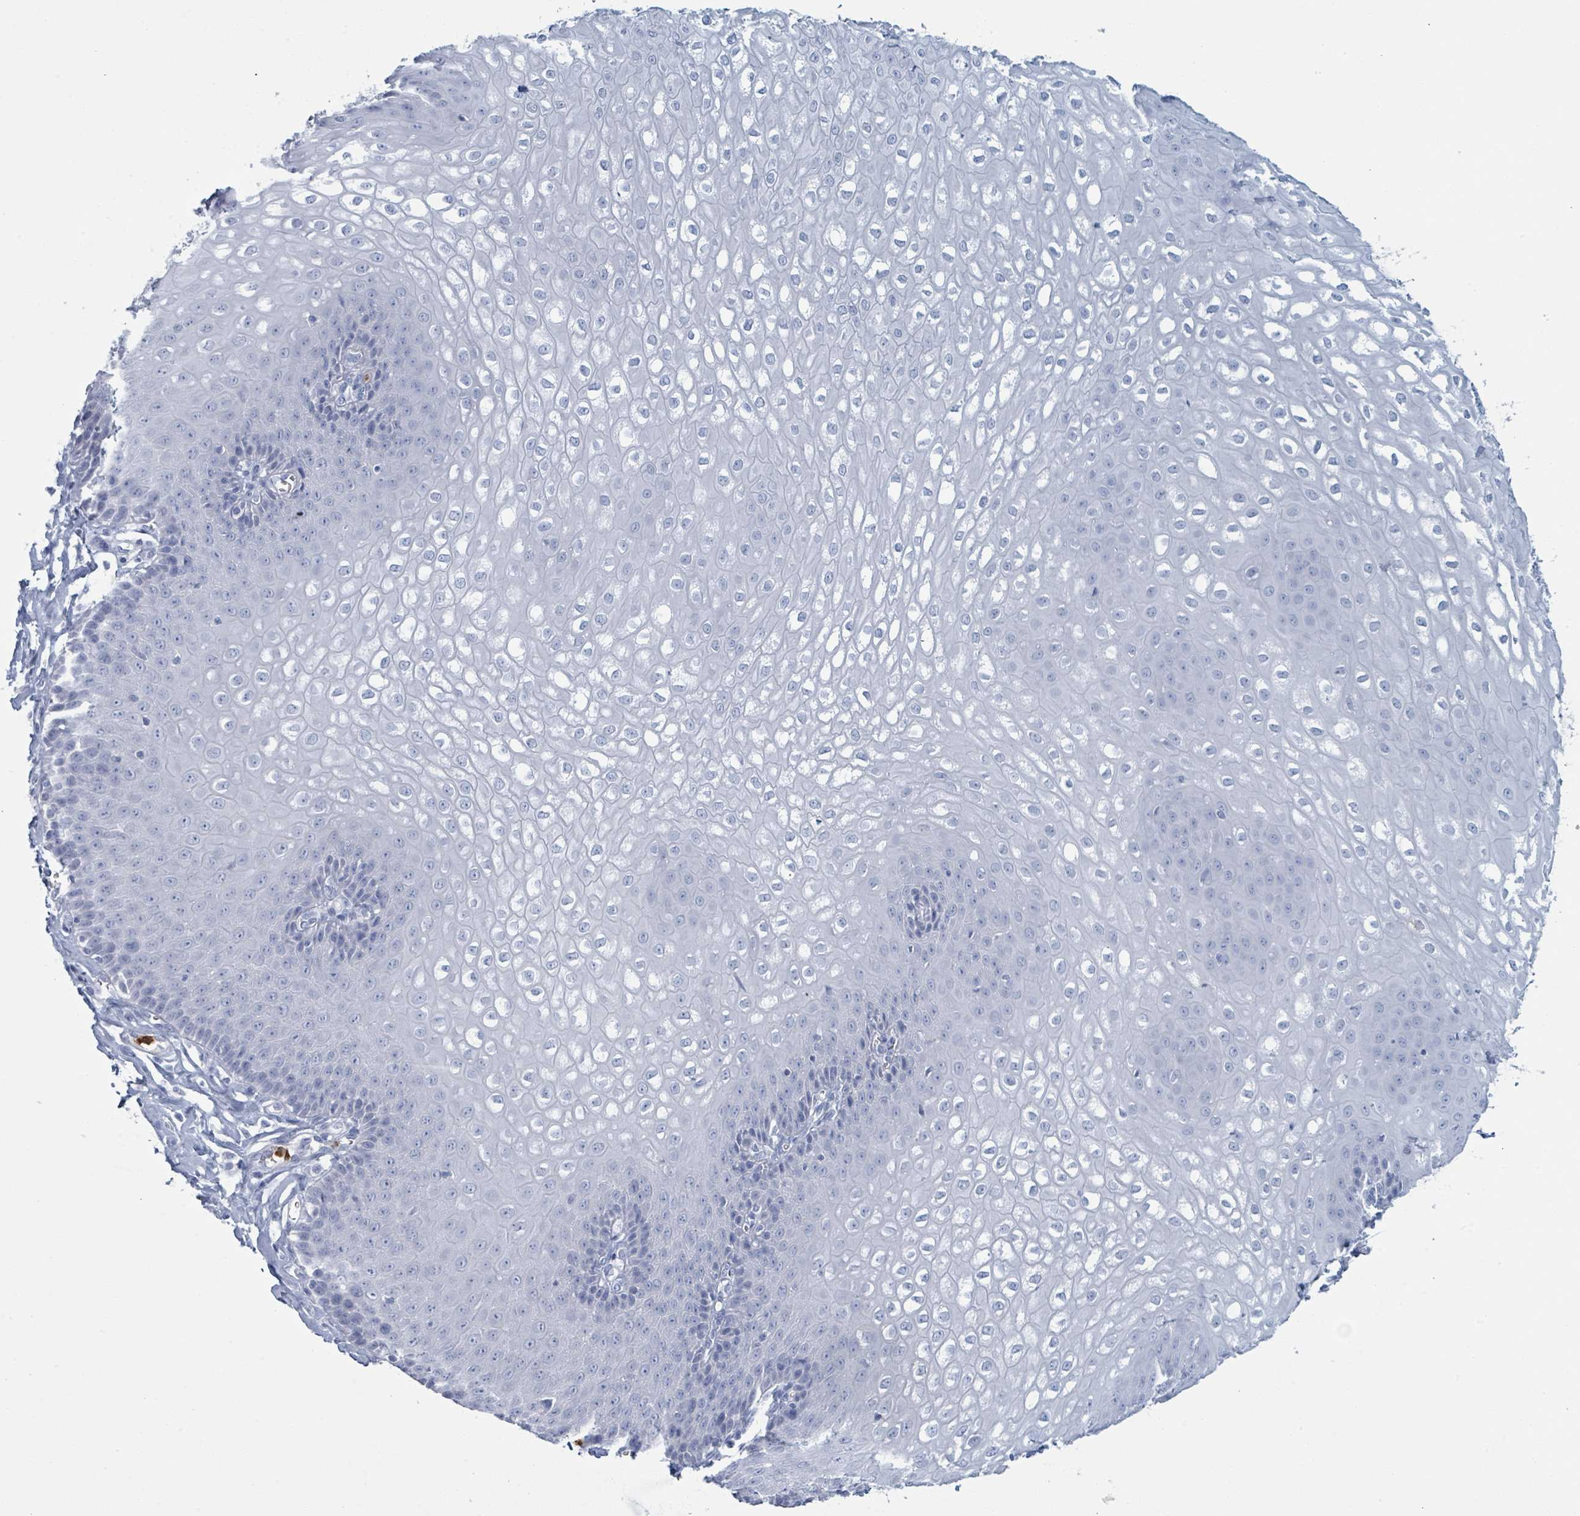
{"staining": {"intensity": "negative", "quantity": "none", "location": "none"}, "tissue": "esophagus", "cell_type": "Squamous epithelial cells", "image_type": "normal", "snomed": [{"axis": "morphology", "description": "Normal tissue, NOS"}, {"axis": "topography", "description": "Esophagus"}], "caption": "Histopathology image shows no significant protein staining in squamous epithelial cells of normal esophagus. (DAB IHC visualized using brightfield microscopy, high magnification).", "gene": "DEFA4", "patient": {"sex": "male", "age": 67}}